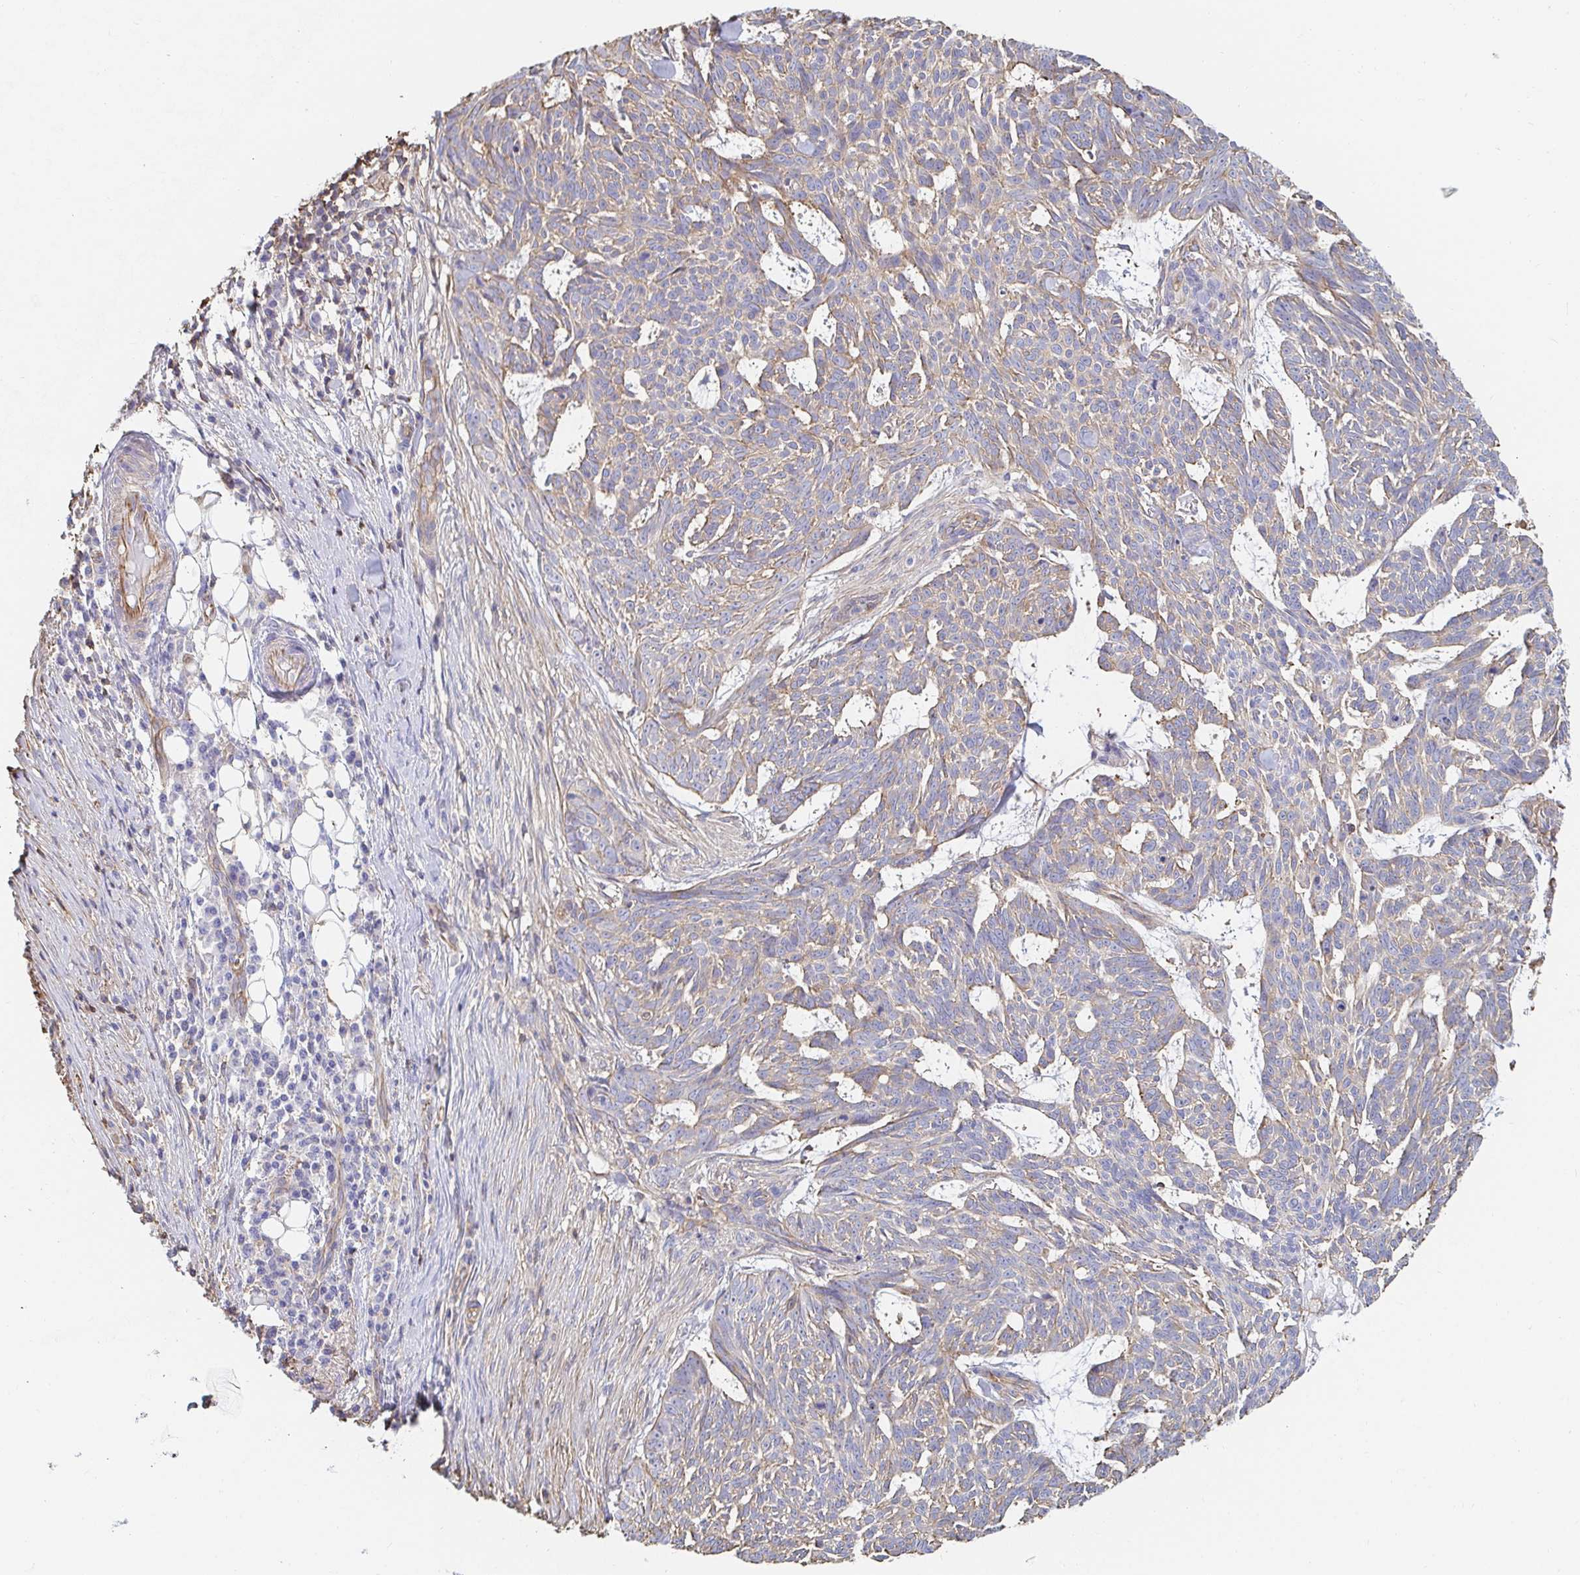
{"staining": {"intensity": "weak", "quantity": "25%-75%", "location": "cytoplasmic/membranous"}, "tissue": "skin cancer", "cell_type": "Tumor cells", "image_type": "cancer", "snomed": [{"axis": "morphology", "description": "Basal cell carcinoma"}, {"axis": "topography", "description": "Skin"}], "caption": "This photomicrograph shows IHC staining of human skin cancer, with low weak cytoplasmic/membranous expression in approximately 25%-75% of tumor cells.", "gene": "PTPN14", "patient": {"sex": "female", "age": 93}}